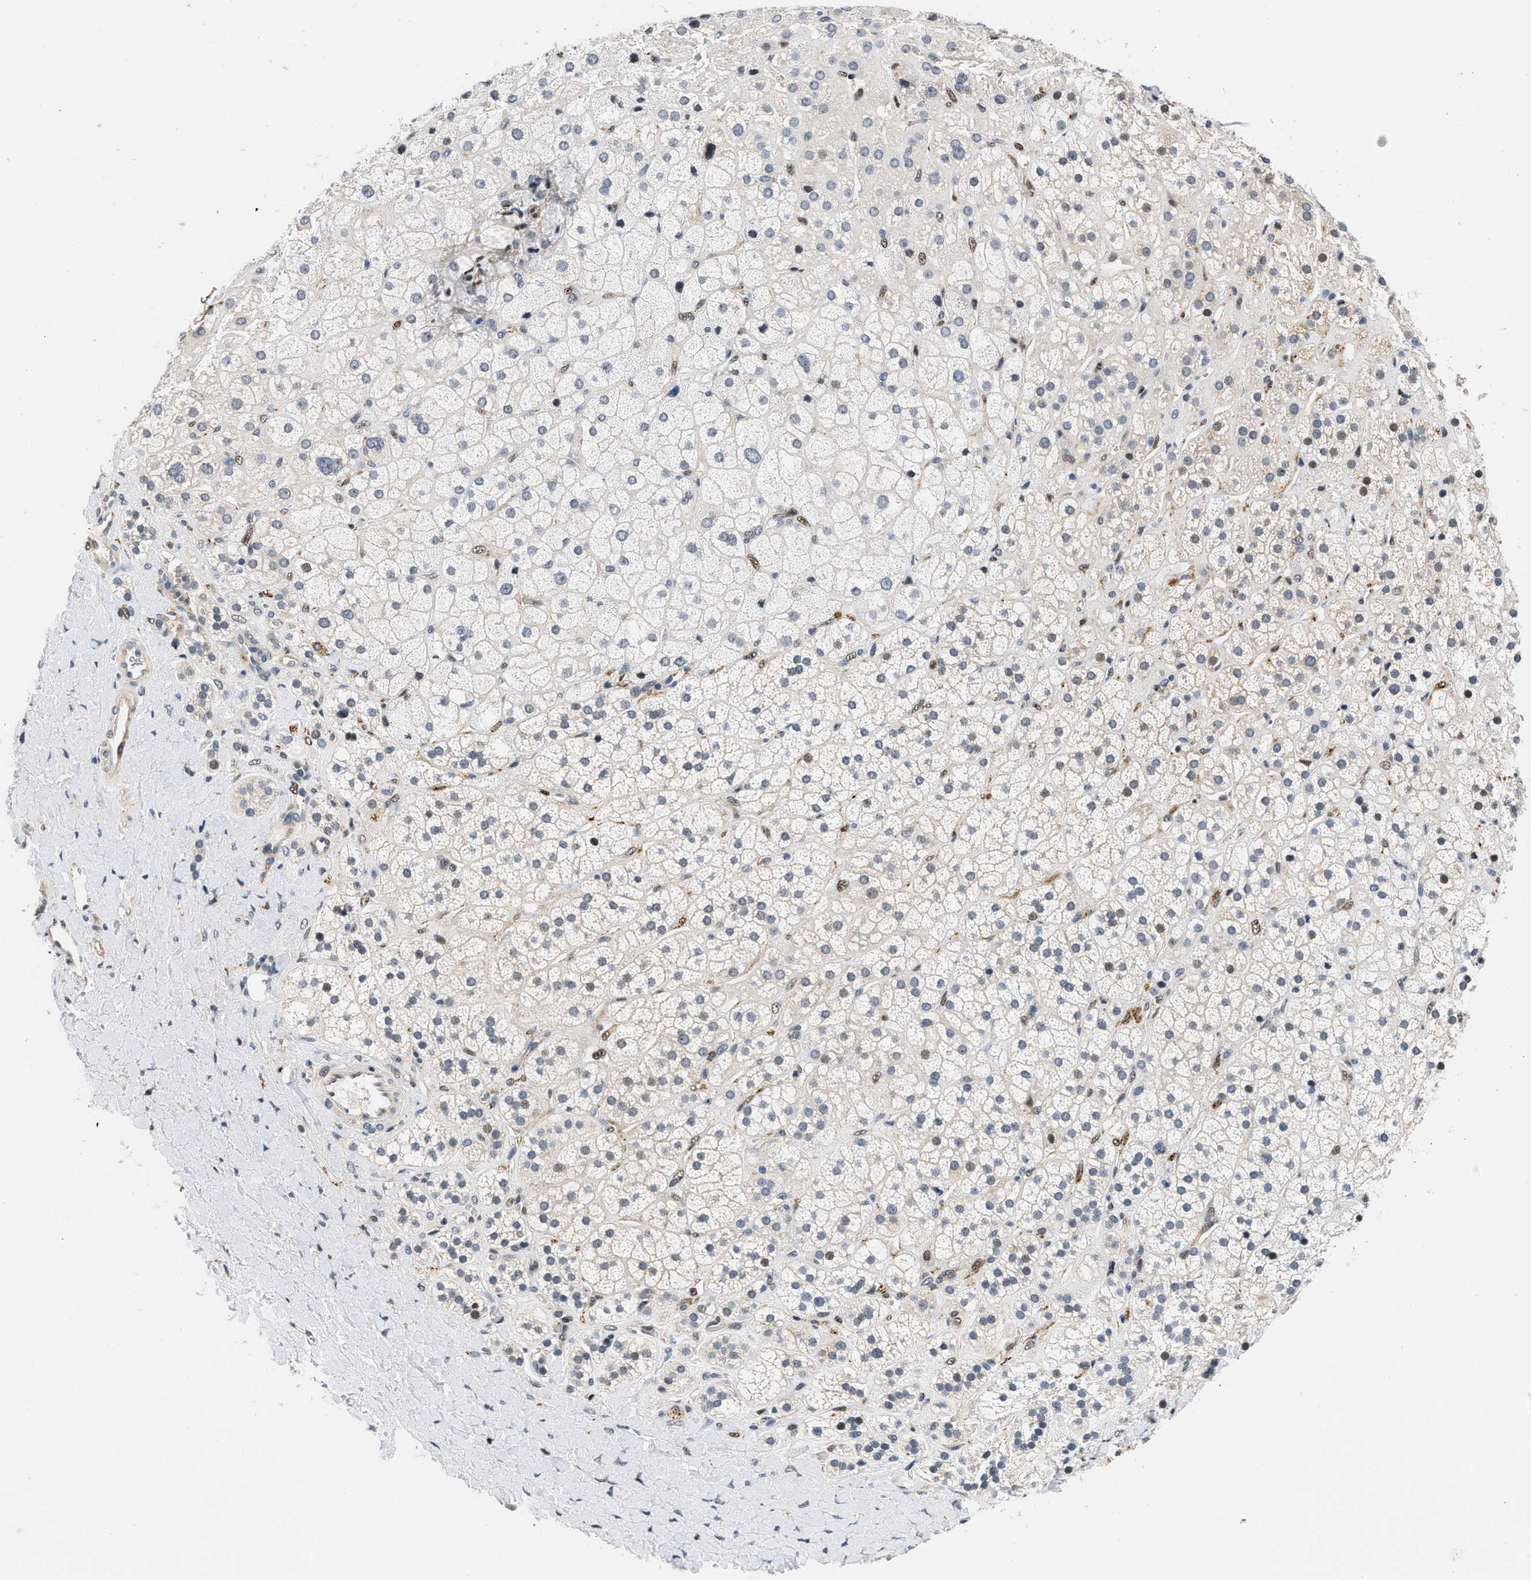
{"staining": {"intensity": "moderate", "quantity": "<25%", "location": "nuclear"}, "tissue": "adrenal gland", "cell_type": "Glandular cells", "image_type": "normal", "snomed": [{"axis": "morphology", "description": "Normal tissue, NOS"}, {"axis": "topography", "description": "Adrenal gland"}], "caption": "IHC histopathology image of normal adrenal gland stained for a protein (brown), which exhibits low levels of moderate nuclear expression in approximately <25% of glandular cells.", "gene": "VIP", "patient": {"sex": "male", "age": 56}}